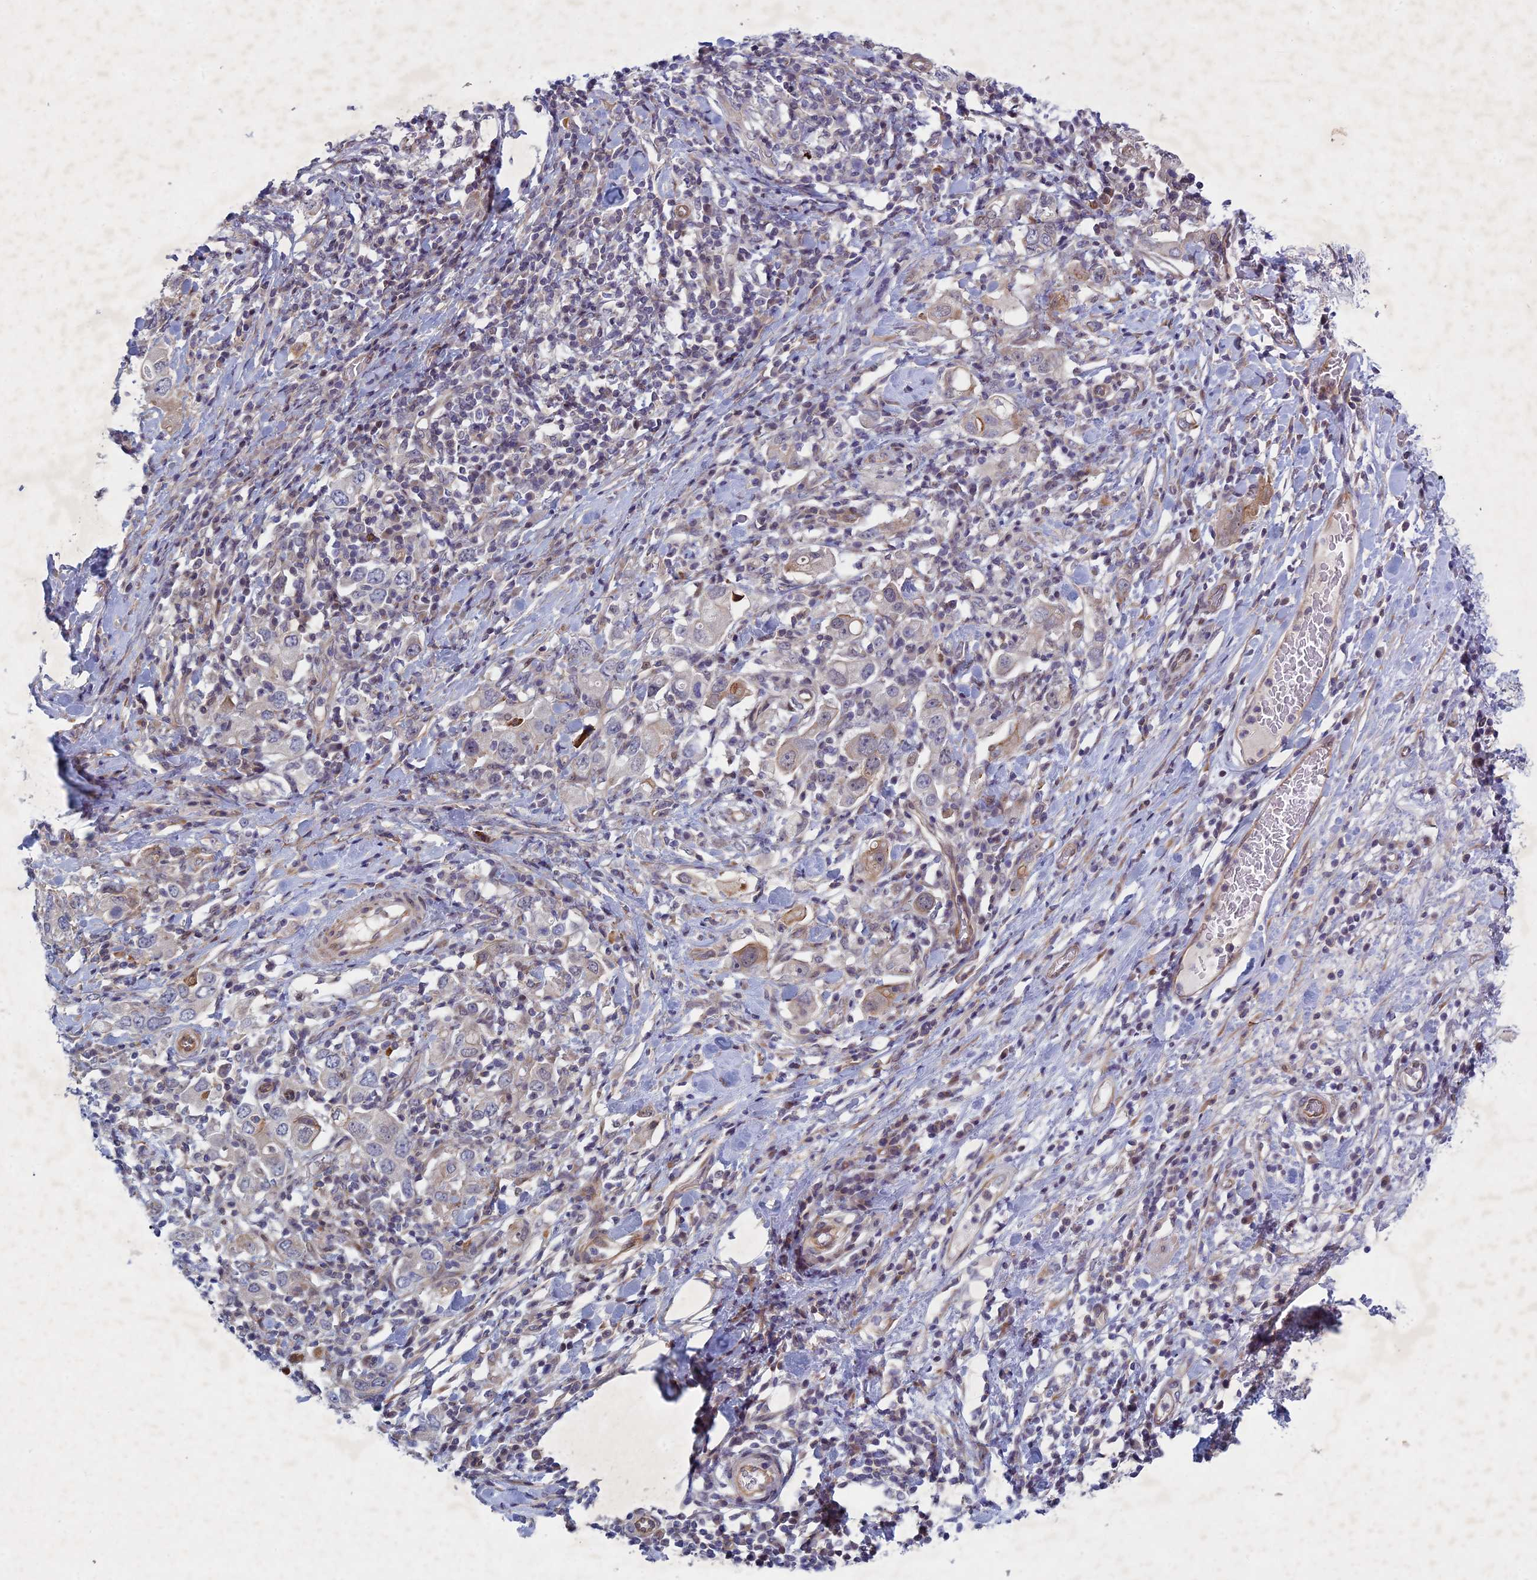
{"staining": {"intensity": "weak", "quantity": "<25%", "location": "cytoplasmic/membranous"}, "tissue": "stomach cancer", "cell_type": "Tumor cells", "image_type": "cancer", "snomed": [{"axis": "morphology", "description": "Adenocarcinoma, NOS"}, {"axis": "topography", "description": "Stomach, upper"}], "caption": "IHC image of human stomach cancer (adenocarcinoma) stained for a protein (brown), which shows no staining in tumor cells.", "gene": "PTHLH", "patient": {"sex": "male", "age": 62}}